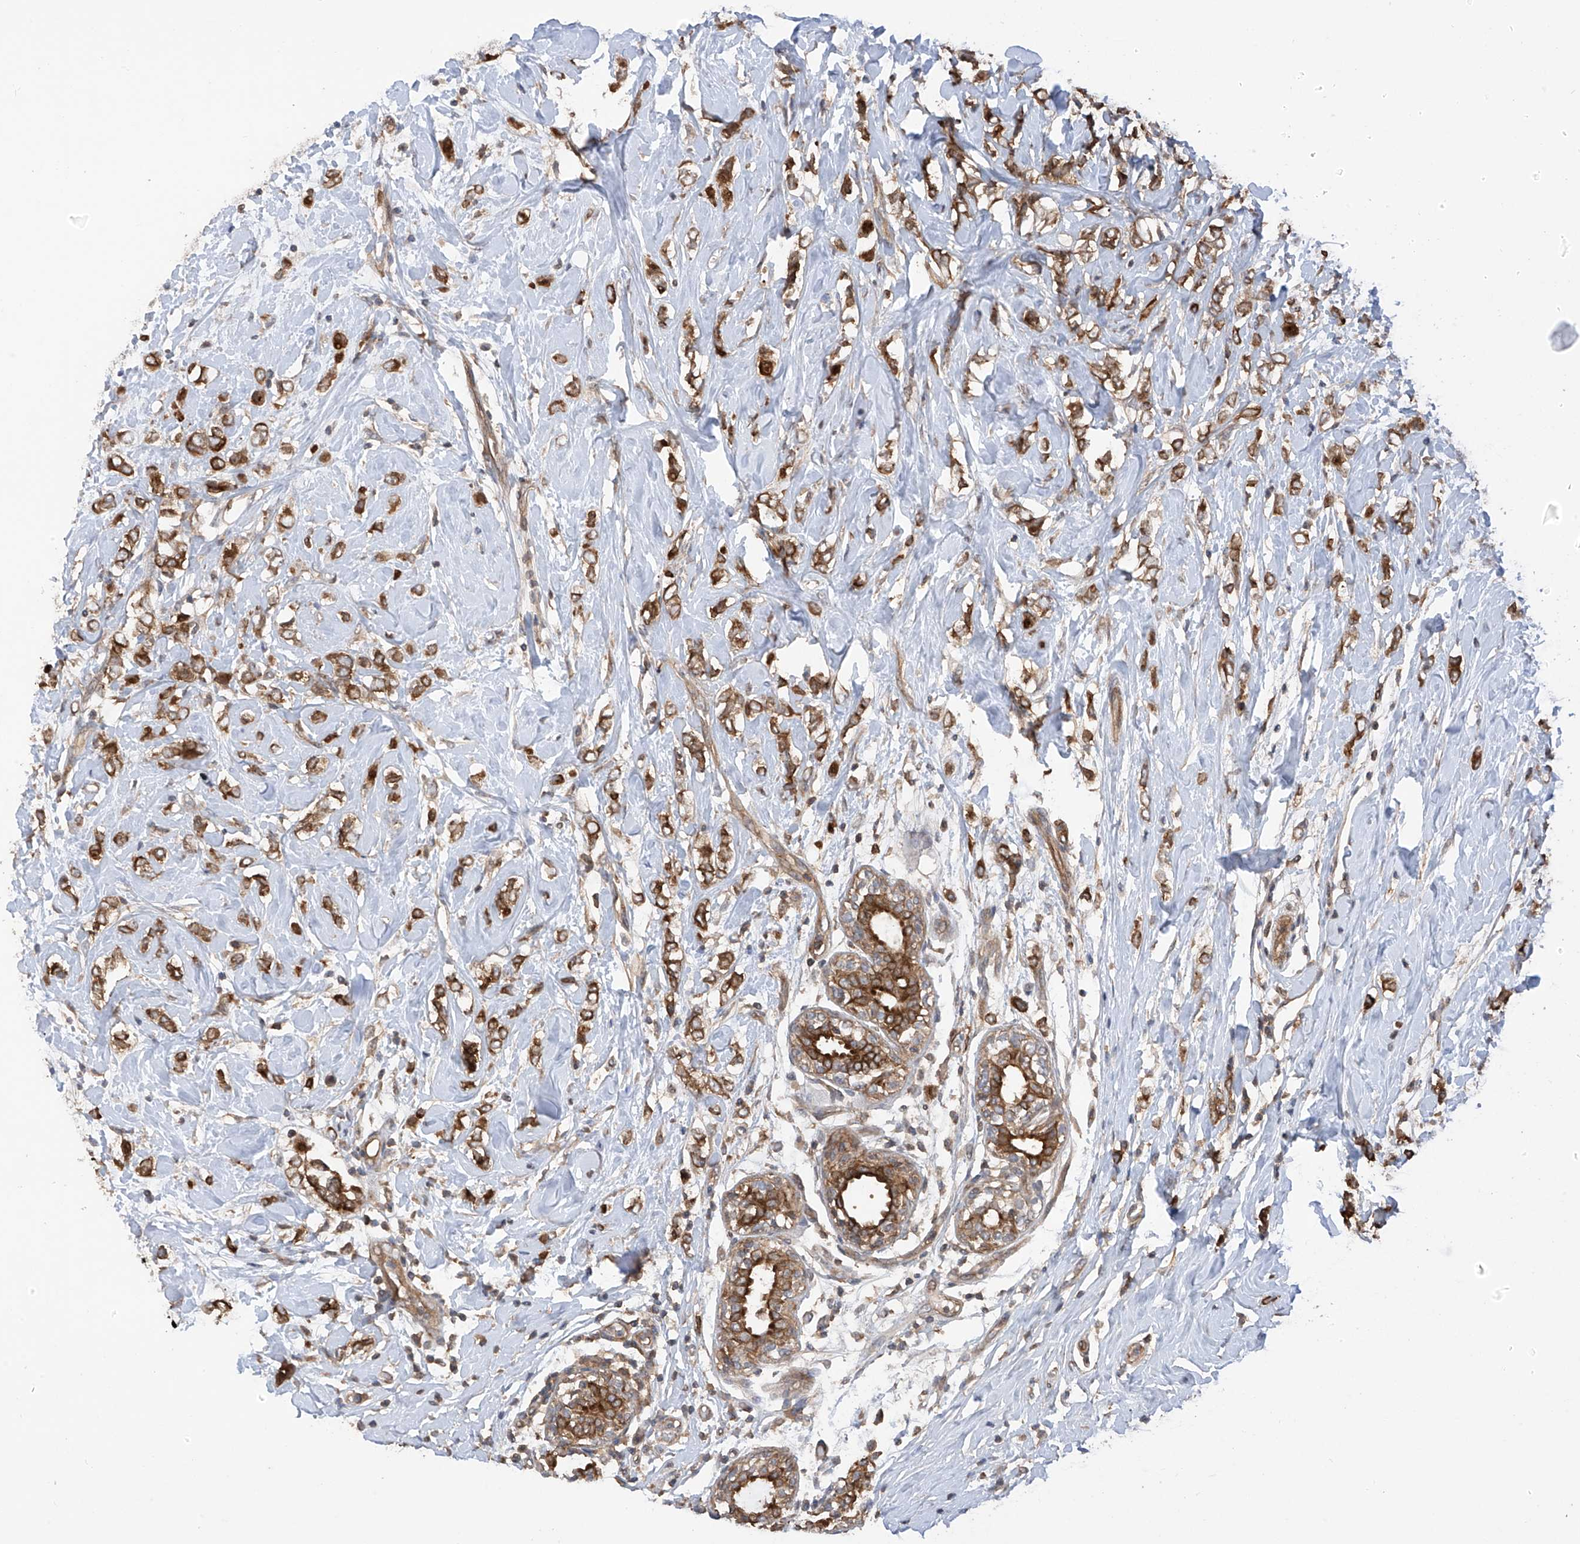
{"staining": {"intensity": "strong", "quantity": ">75%", "location": "cytoplasmic/membranous"}, "tissue": "breast cancer", "cell_type": "Tumor cells", "image_type": "cancer", "snomed": [{"axis": "morphology", "description": "Normal tissue, NOS"}, {"axis": "morphology", "description": "Lobular carcinoma"}, {"axis": "topography", "description": "Breast"}], "caption": "A high amount of strong cytoplasmic/membranous expression is appreciated in approximately >75% of tumor cells in breast cancer tissue. Immunohistochemistry stains the protein in brown and the nuclei are stained blue.", "gene": "RPAIN", "patient": {"sex": "female", "age": 47}}